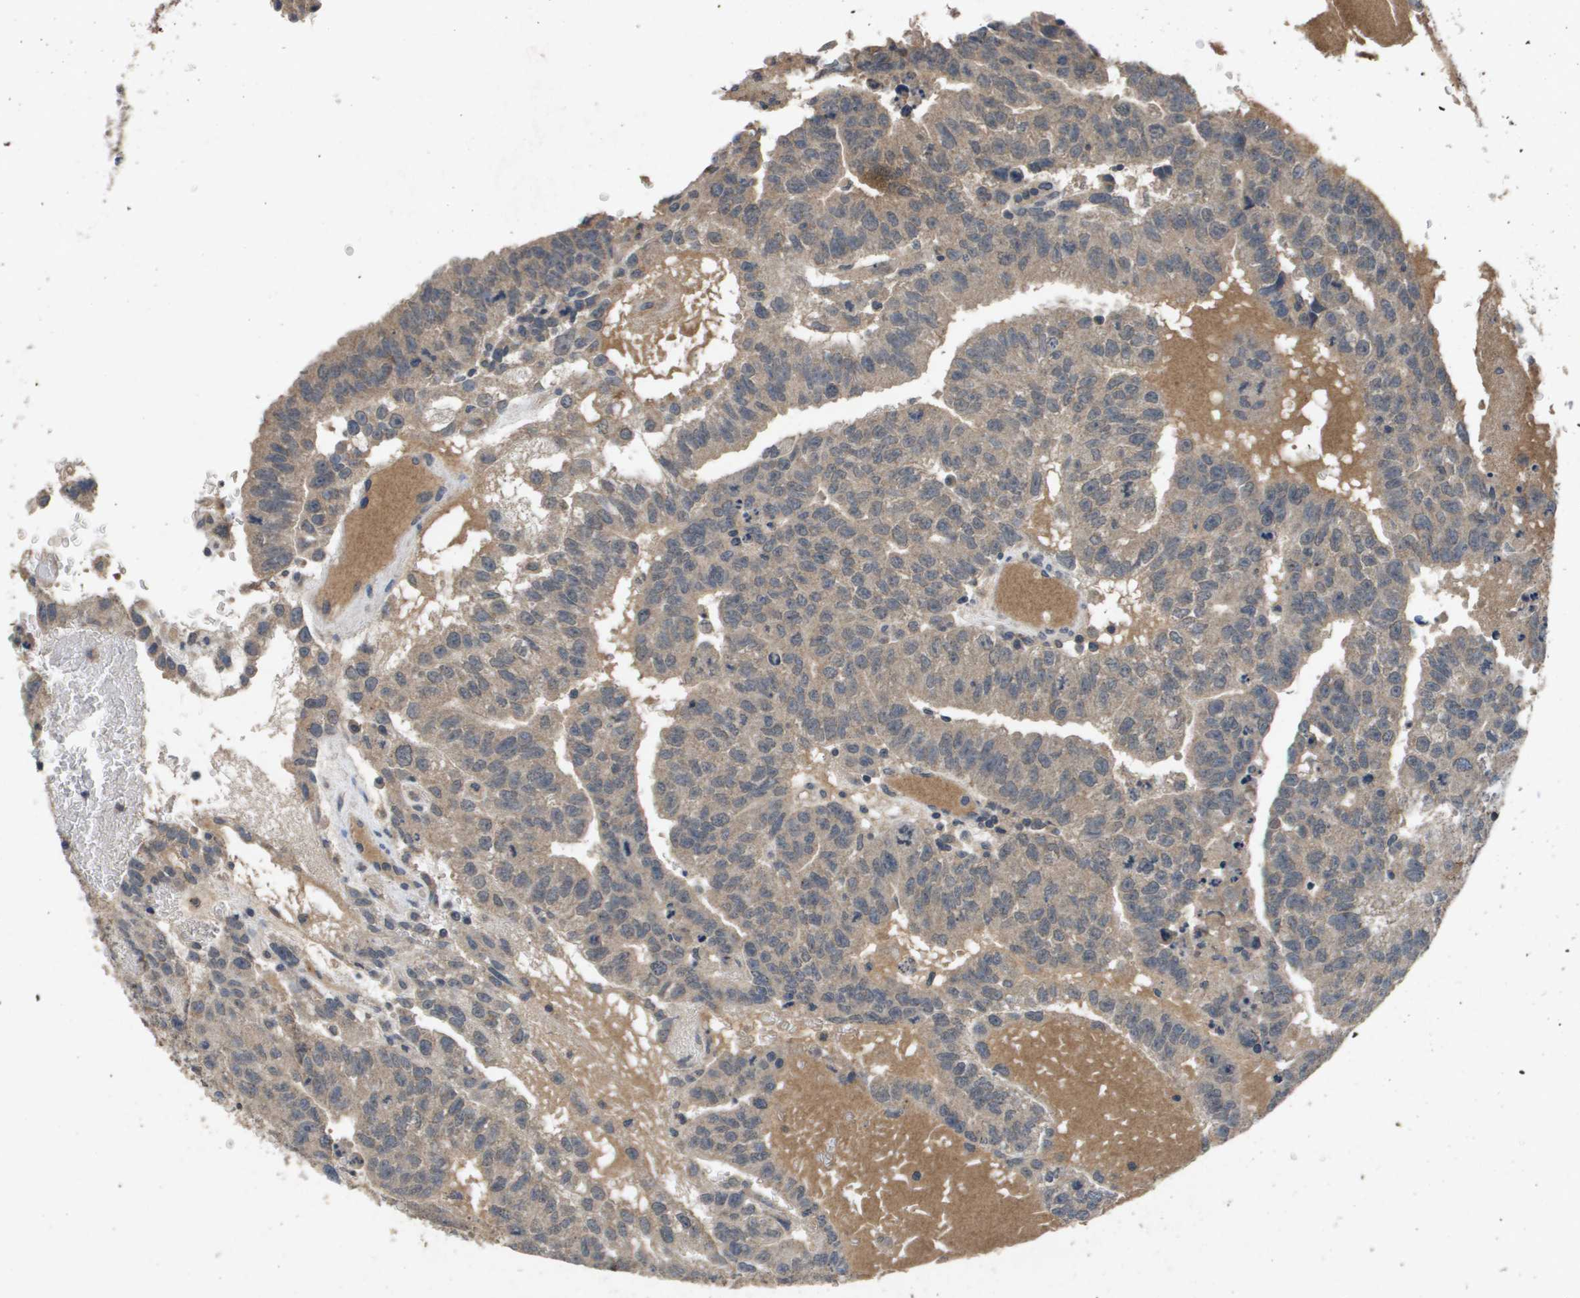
{"staining": {"intensity": "weak", "quantity": "25%-75%", "location": "cytoplasmic/membranous"}, "tissue": "testis cancer", "cell_type": "Tumor cells", "image_type": "cancer", "snomed": [{"axis": "morphology", "description": "Seminoma, NOS"}, {"axis": "morphology", "description": "Carcinoma, Embryonal, NOS"}, {"axis": "topography", "description": "Testis"}], "caption": "Human testis embryonal carcinoma stained for a protein (brown) demonstrates weak cytoplasmic/membranous positive expression in approximately 25%-75% of tumor cells.", "gene": "PROC", "patient": {"sex": "male", "age": 52}}